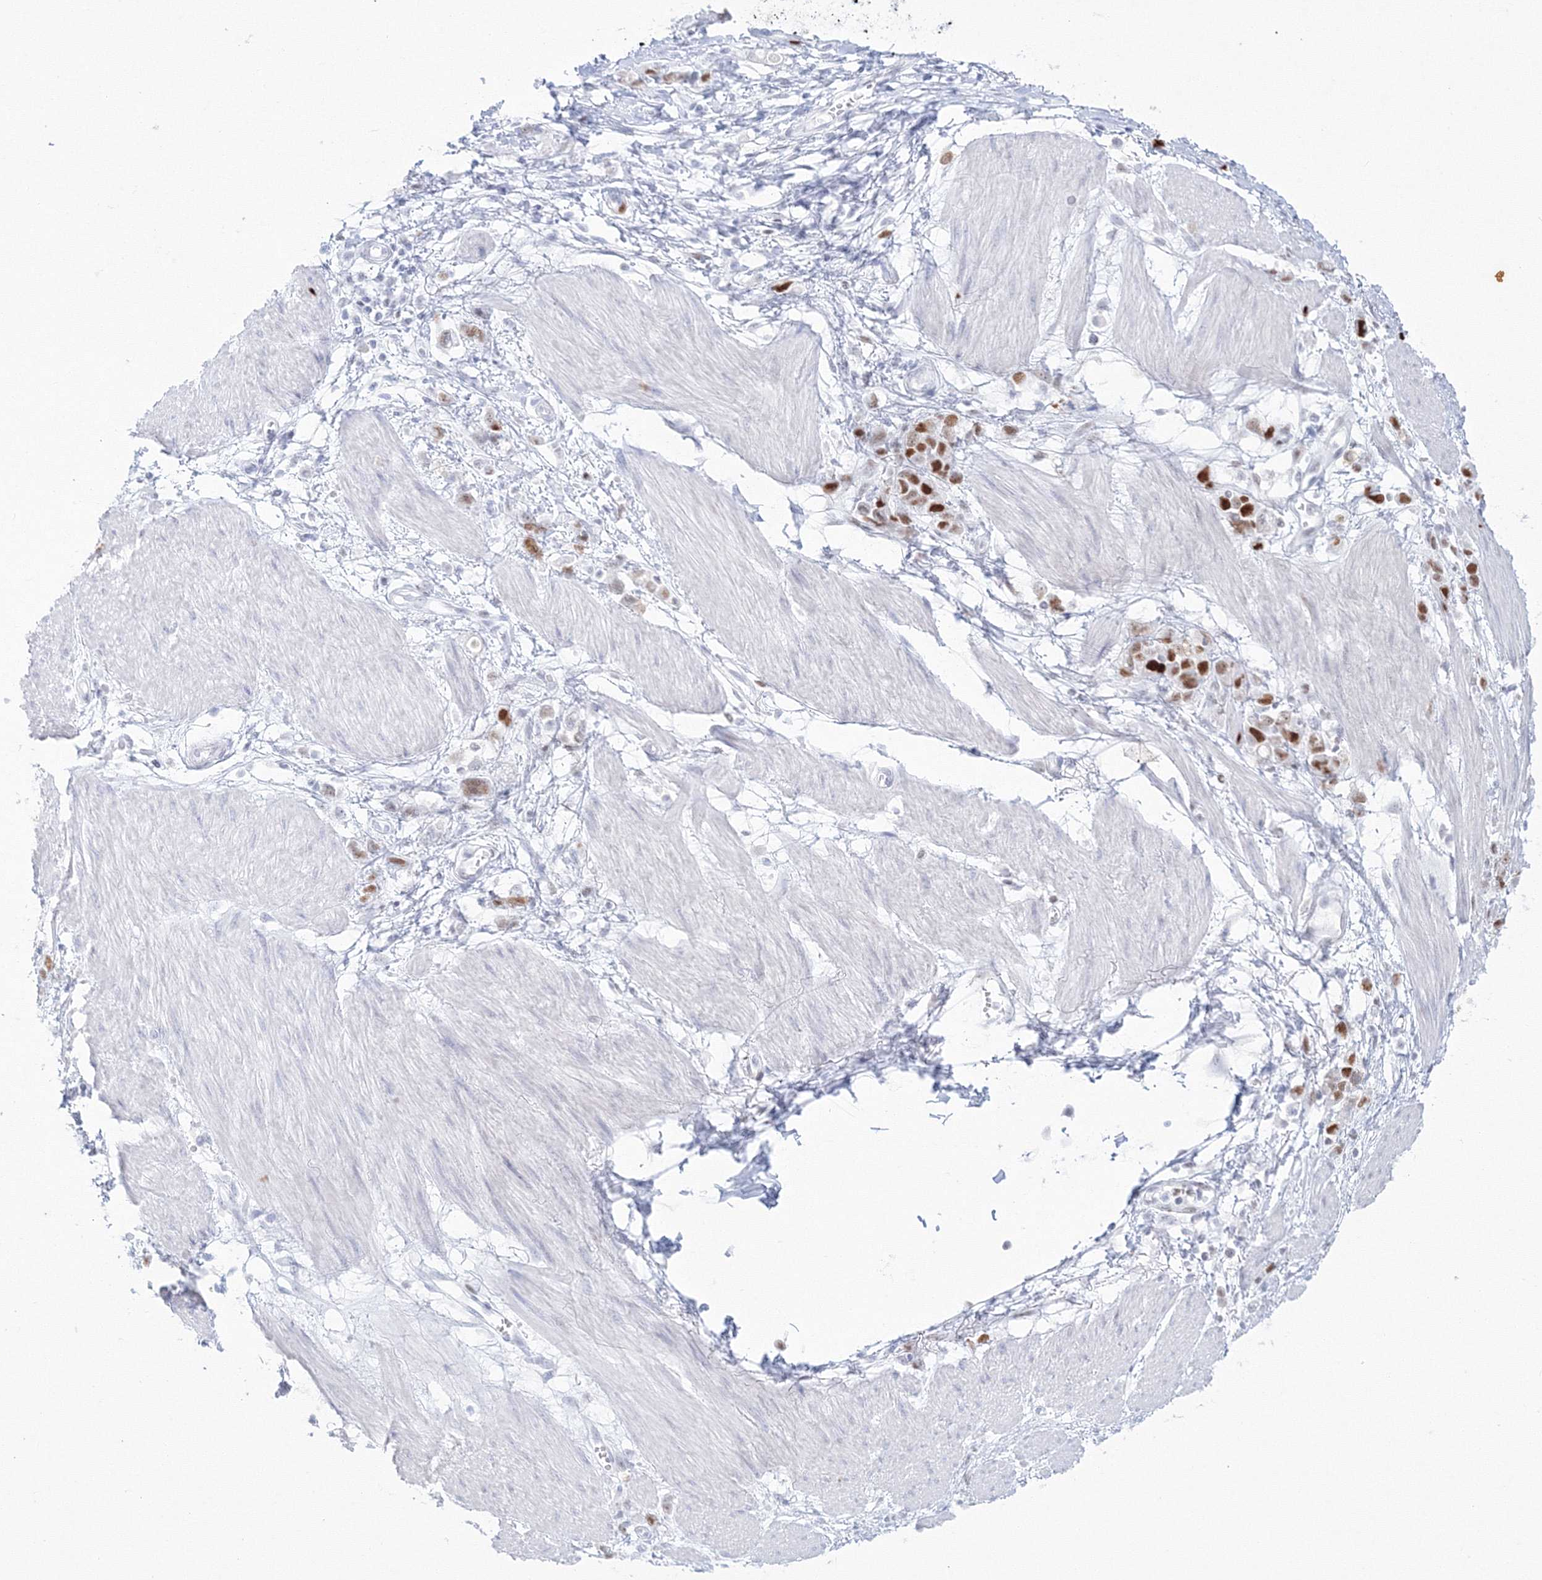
{"staining": {"intensity": "moderate", "quantity": ">75%", "location": "nuclear"}, "tissue": "stomach cancer", "cell_type": "Tumor cells", "image_type": "cancer", "snomed": [{"axis": "morphology", "description": "Adenocarcinoma, NOS"}, {"axis": "topography", "description": "Stomach"}], "caption": "Immunohistochemistry (IHC) photomicrograph of human stomach cancer (adenocarcinoma) stained for a protein (brown), which shows medium levels of moderate nuclear positivity in approximately >75% of tumor cells.", "gene": "LIG1", "patient": {"sex": "female", "age": 76}}